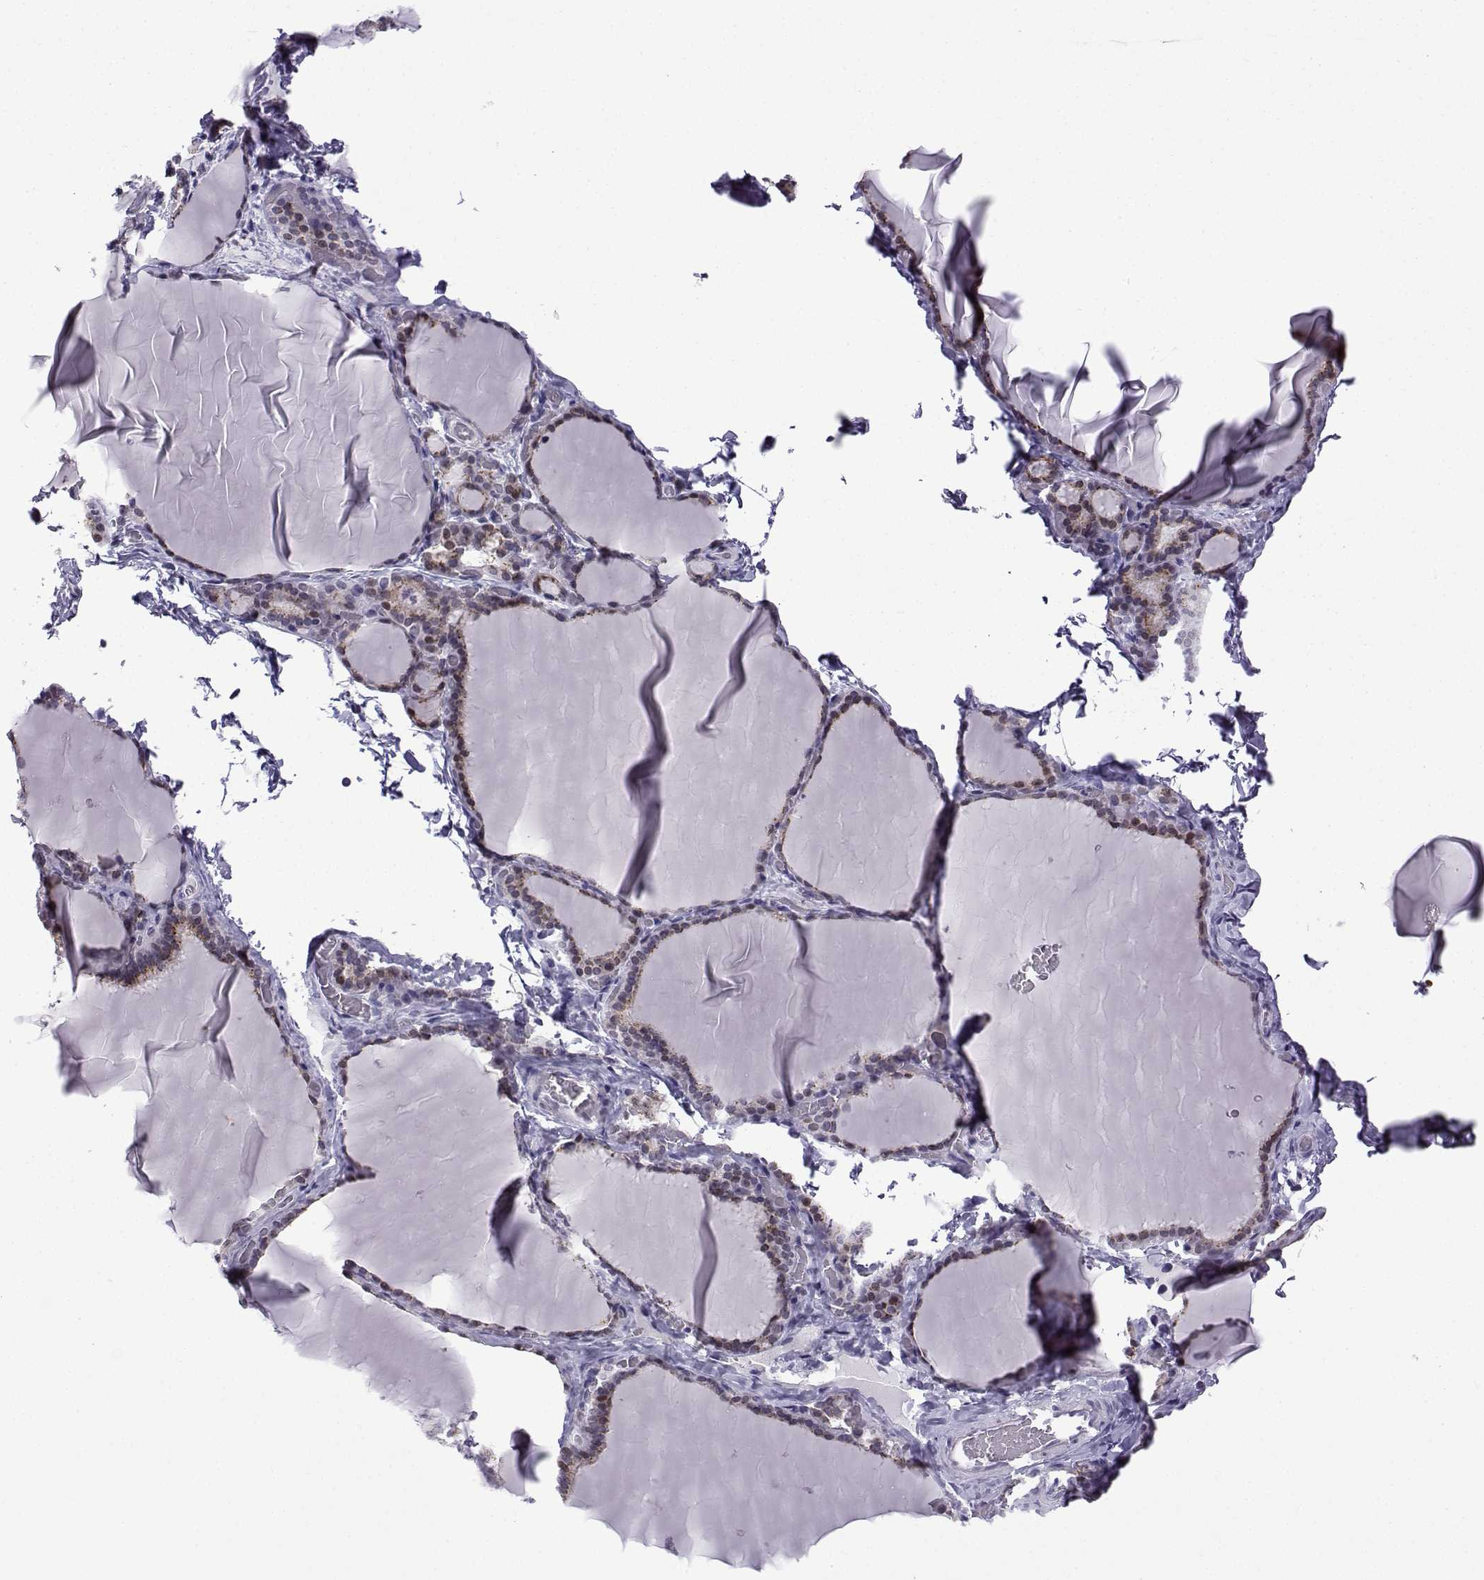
{"staining": {"intensity": "weak", "quantity": "25%-75%", "location": "cytoplasmic/membranous"}, "tissue": "thyroid gland", "cell_type": "Glandular cells", "image_type": "normal", "snomed": [{"axis": "morphology", "description": "Normal tissue, NOS"}, {"axis": "morphology", "description": "Hyperplasia, NOS"}, {"axis": "topography", "description": "Thyroid gland"}], "caption": "Thyroid gland stained with immunohistochemistry (IHC) displays weak cytoplasmic/membranous expression in approximately 25%-75% of glandular cells.", "gene": "HTR7", "patient": {"sex": "female", "age": 27}}